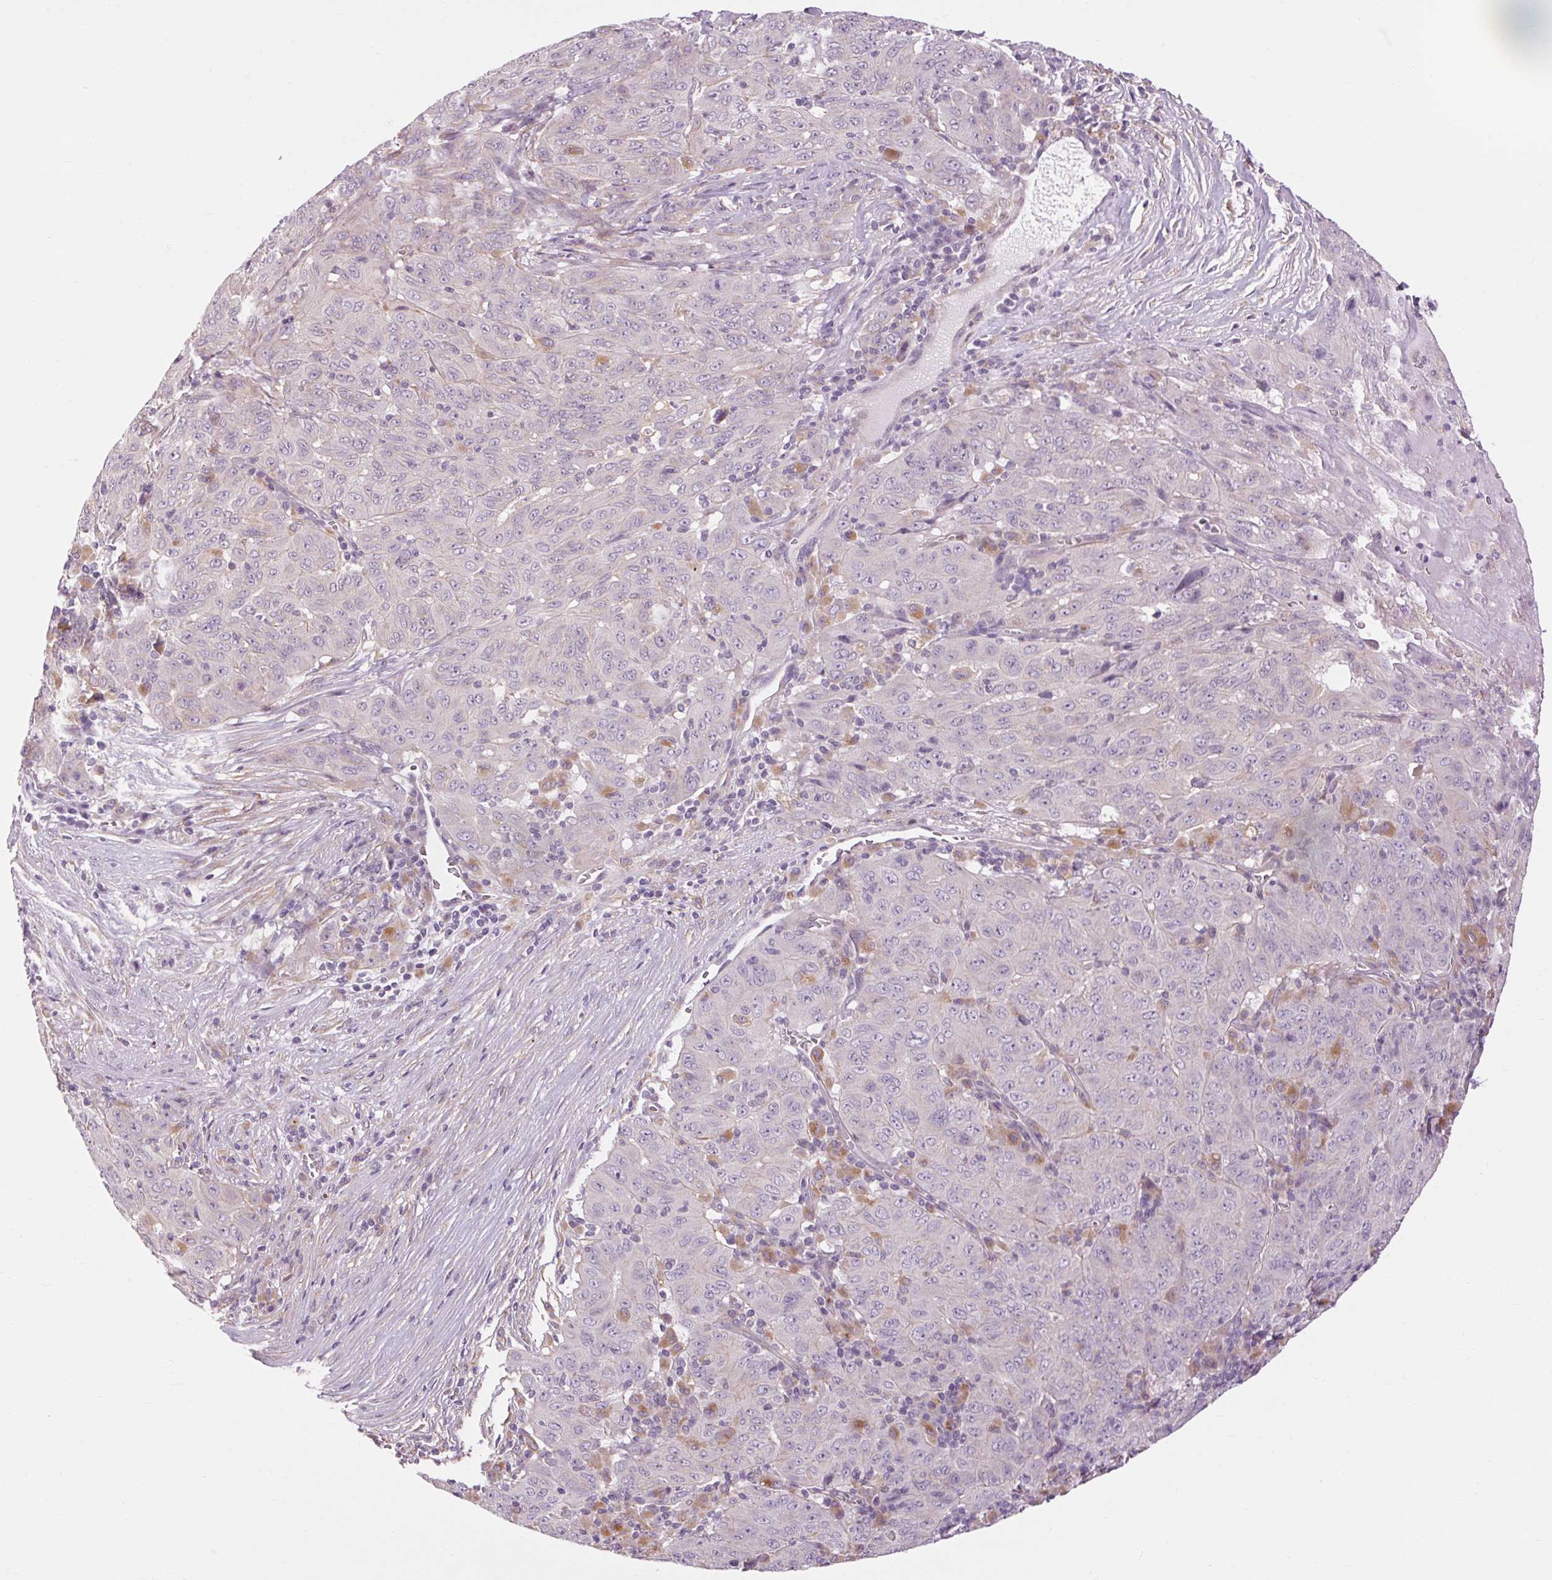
{"staining": {"intensity": "negative", "quantity": "none", "location": "none"}, "tissue": "pancreatic cancer", "cell_type": "Tumor cells", "image_type": "cancer", "snomed": [{"axis": "morphology", "description": "Adenocarcinoma, NOS"}, {"axis": "topography", "description": "Pancreas"}], "caption": "Tumor cells are negative for brown protein staining in pancreatic adenocarcinoma.", "gene": "TM6SF1", "patient": {"sex": "male", "age": 63}}